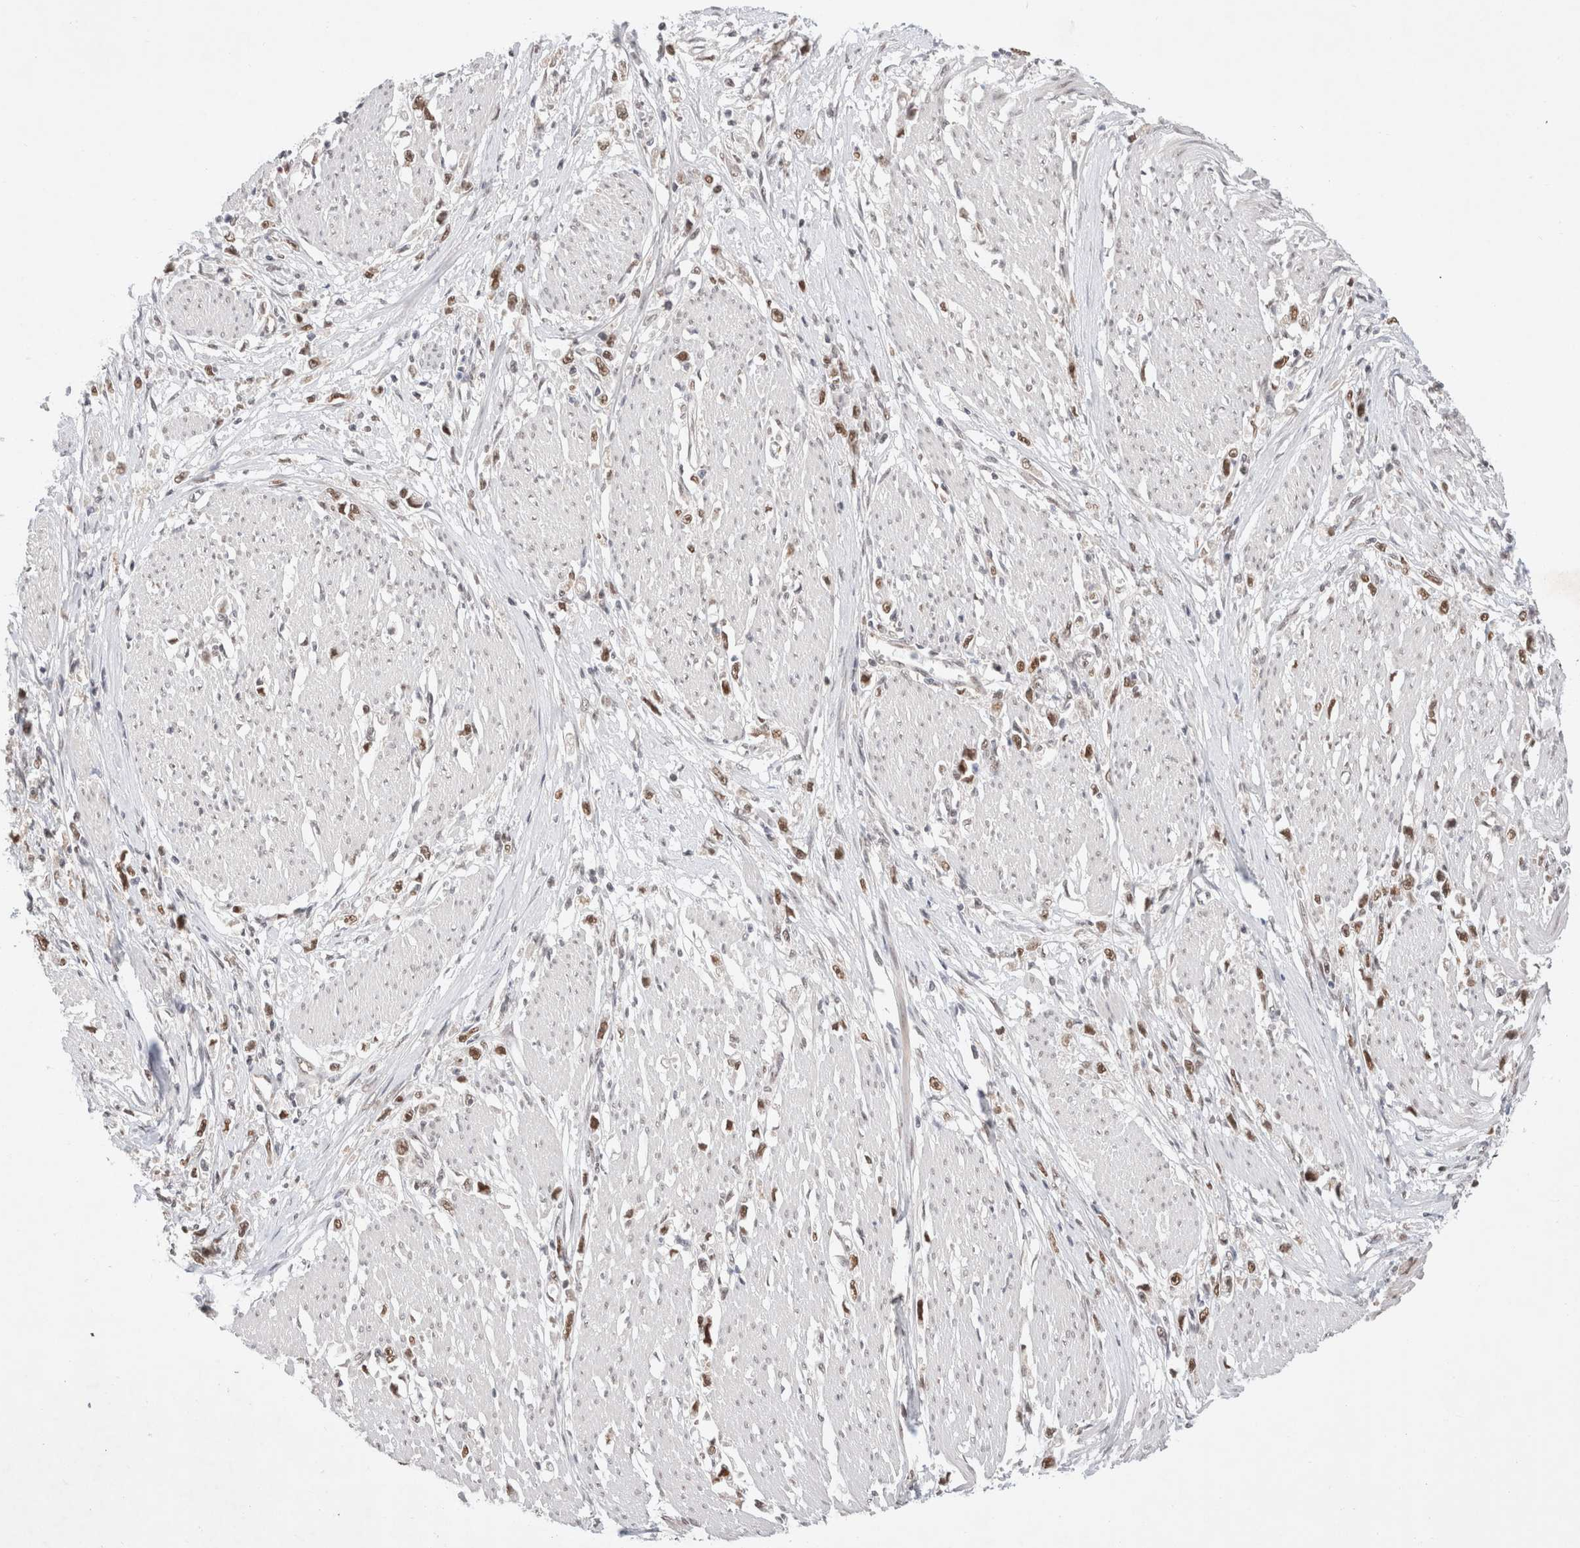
{"staining": {"intensity": "moderate", "quantity": ">75%", "location": "nuclear"}, "tissue": "stomach cancer", "cell_type": "Tumor cells", "image_type": "cancer", "snomed": [{"axis": "morphology", "description": "Adenocarcinoma, NOS"}, {"axis": "topography", "description": "Stomach"}], "caption": "High-magnification brightfield microscopy of stomach adenocarcinoma stained with DAB (3,3'-diaminobenzidine) (brown) and counterstained with hematoxylin (blue). tumor cells exhibit moderate nuclear positivity is seen in approximately>75% of cells.", "gene": "GTF2I", "patient": {"sex": "female", "age": 59}}